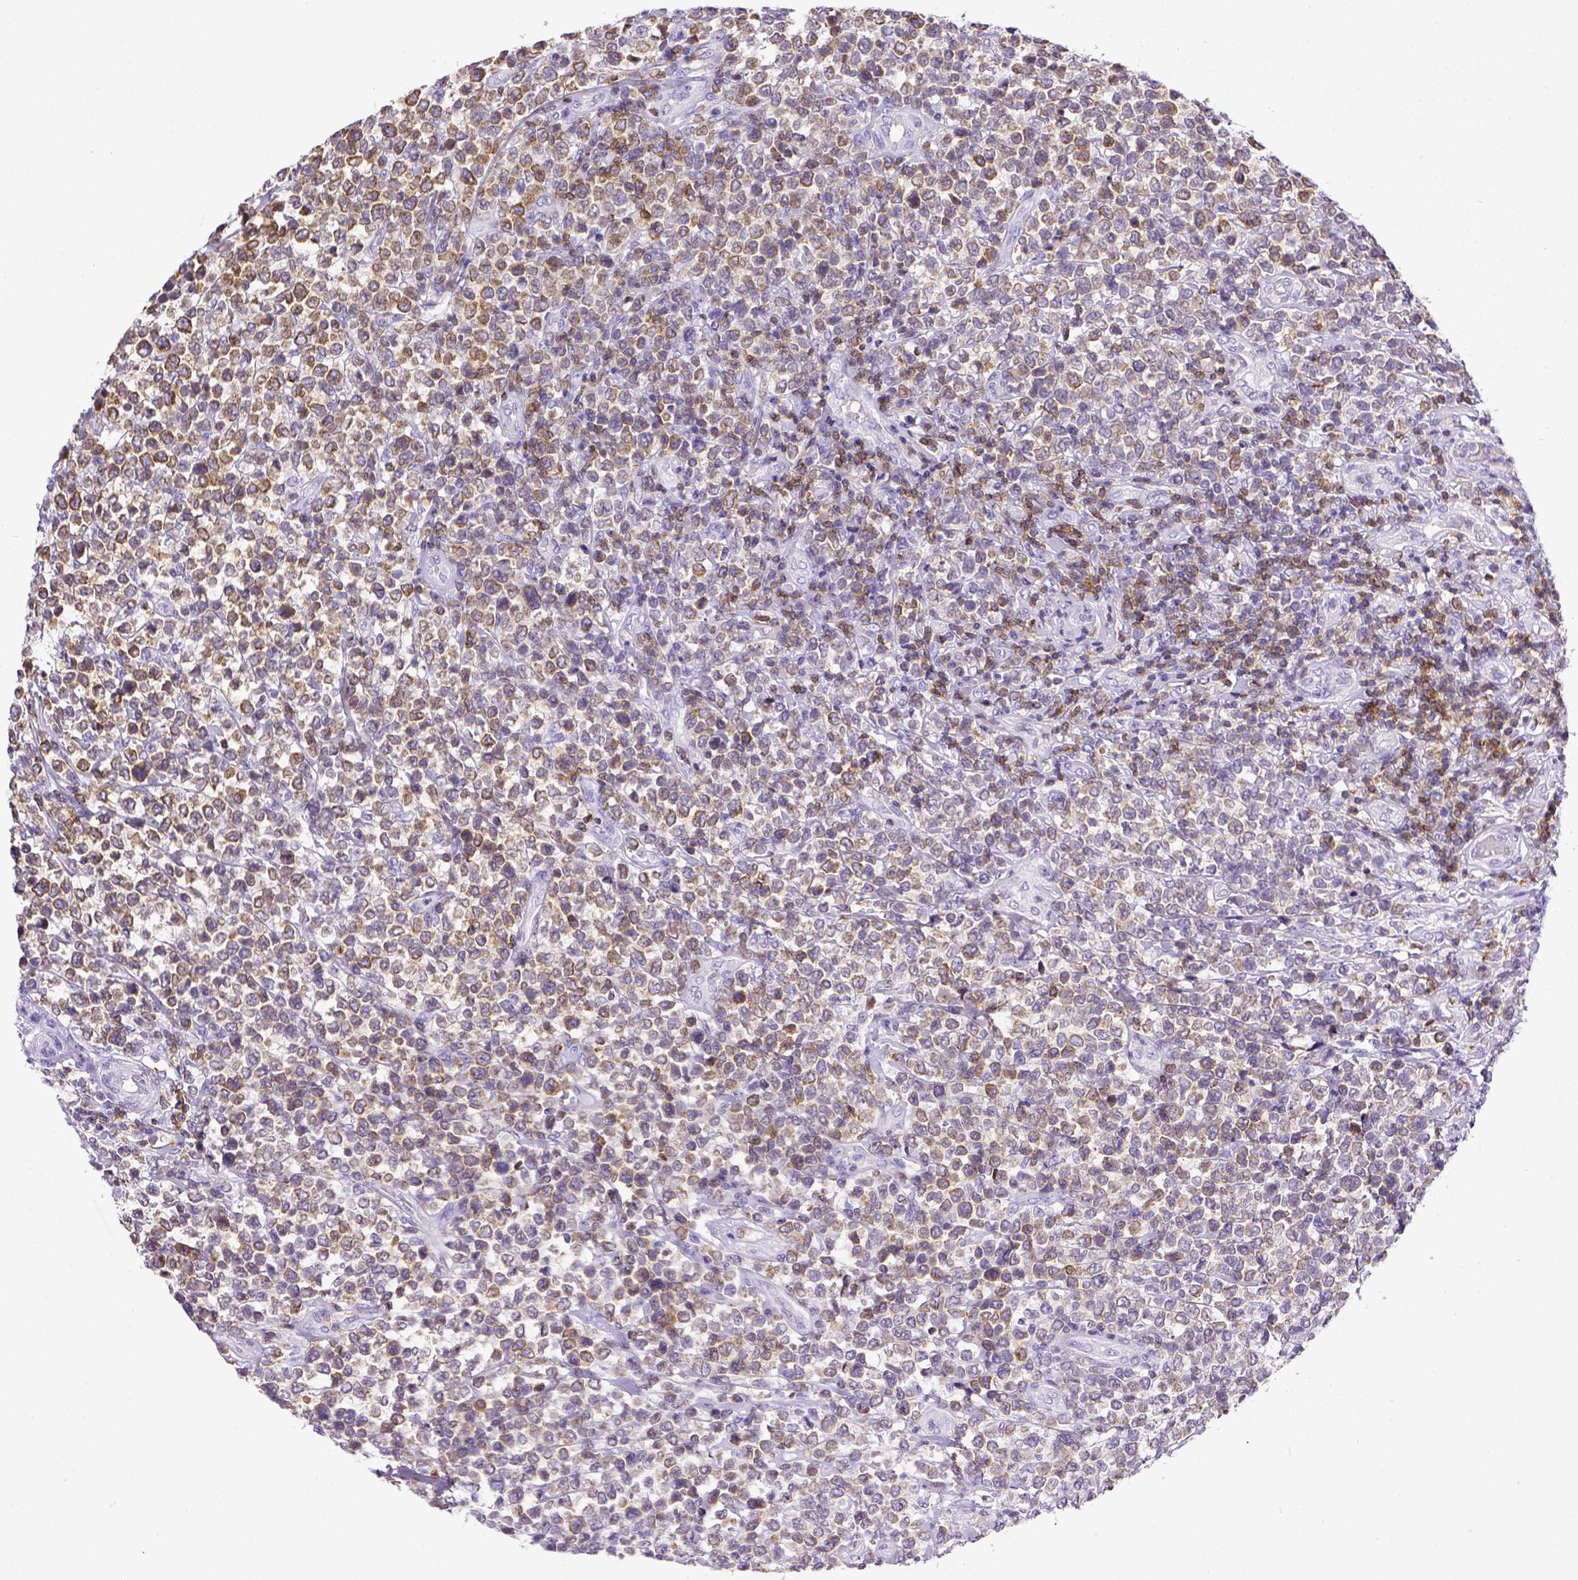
{"staining": {"intensity": "negative", "quantity": "none", "location": "none"}, "tissue": "lymphoma", "cell_type": "Tumor cells", "image_type": "cancer", "snomed": [{"axis": "morphology", "description": "Malignant lymphoma, non-Hodgkin's type, High grade"}, {"axis": "topography", "description": "Soft tissue"}], "caption": "Lymphoma was stained to show a protein in brown. There is no significant staining in tumor cells. The staining is performed using DAB brown chromogen with nuclei counter-stained in using hematoxylin.", "gene": "CD3E", "patient": {"sex": "female", "age": 56}}